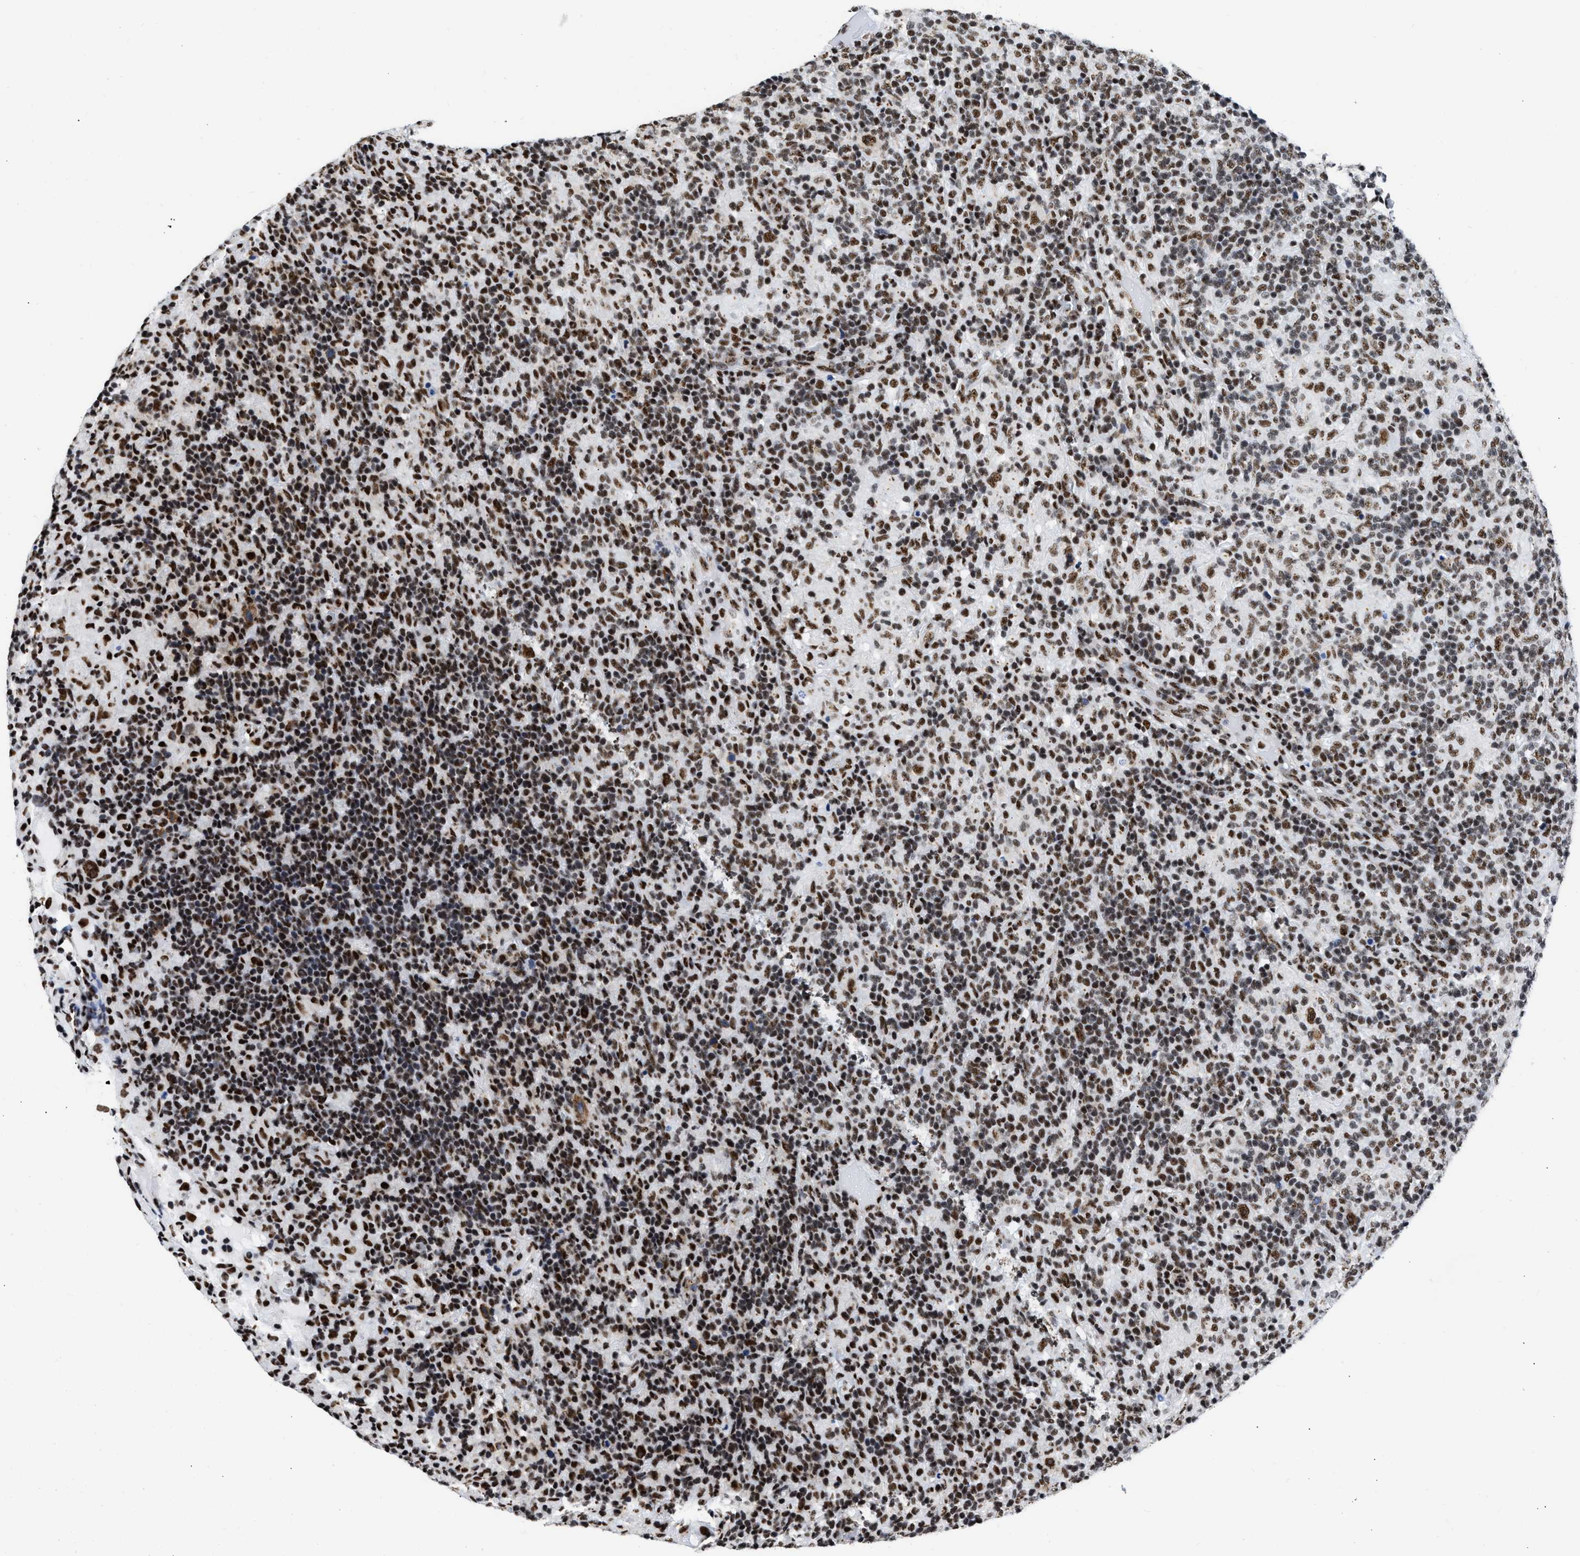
{"staining": {"intensity": "moderate", "quantity": ">75%", "location": "nuclear"}, "tissue": "lymphoma", "cell_type": "Tumor cells", "image_type": "cancer", "snomed": [{"axis": "morphology", "description": "Hodgkin's disease, NOS"}, {"axis": "topography", "description": "Lymph node"}], "caption": "A medium amount of moderate nuclear expression is present in about >75% of tumor cells in lymphoma tissue.", "gene": "RBM8A", "patient": {"sex": "male", "age": 70}}